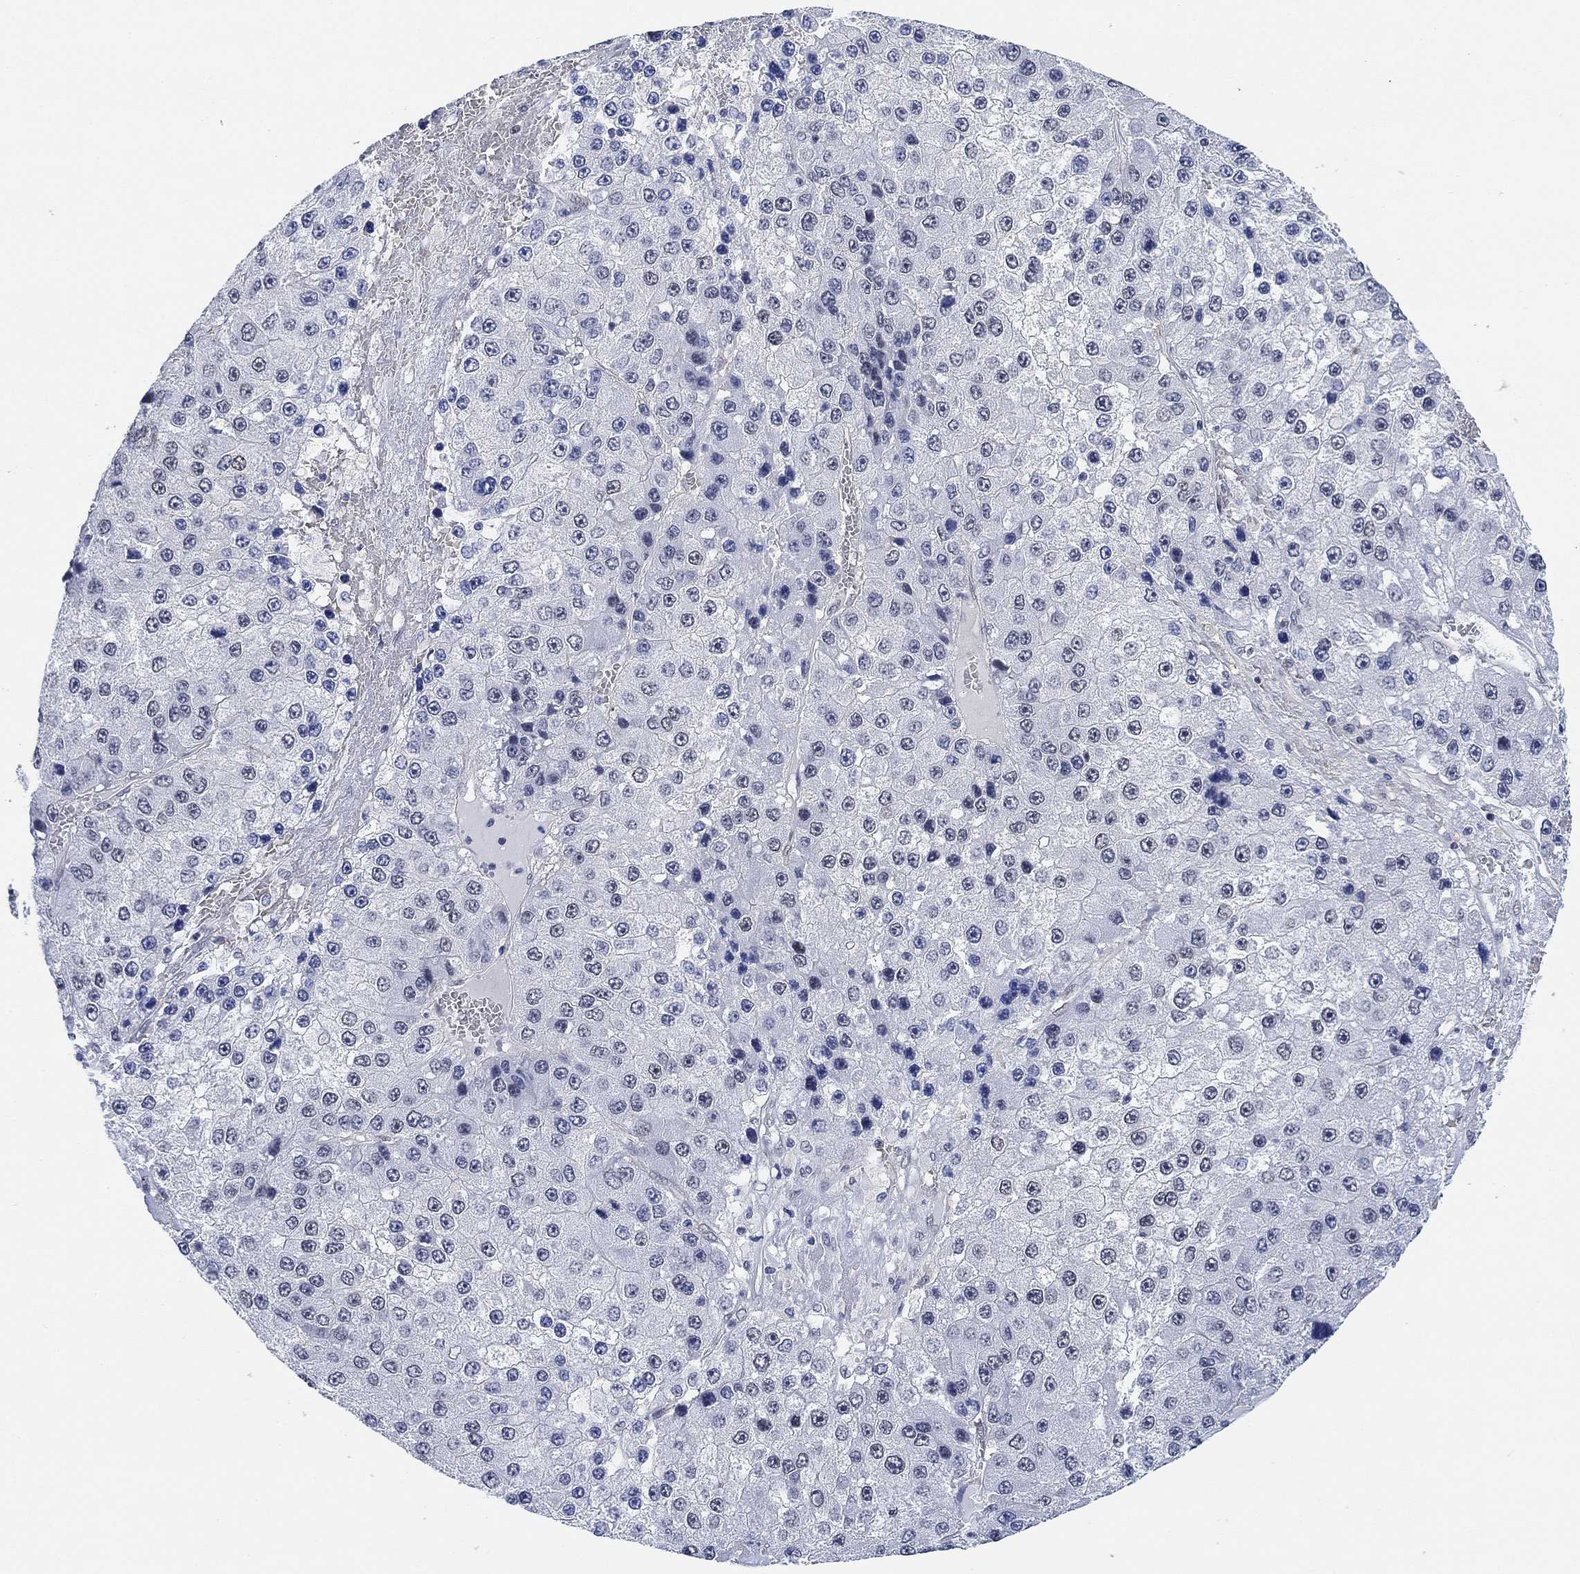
{"staining": {"intensity": "negative", "quantity": "none", "location": "none"}, "tissue": "liver cancer", "cell_type": "Tumor cells", "image_type": "cancer", "snomed": [{"axis": "morphology", "description": "Carcinoma, Hepatocellular, NOS"}, {"axis": "topography", "description": "Liver"}], "caption": "The histopathology image exhibits no significant expression in tumor cells of liver cancer.", "gene": "PAX6", "patient": {"sex": "female", "age": 73}}